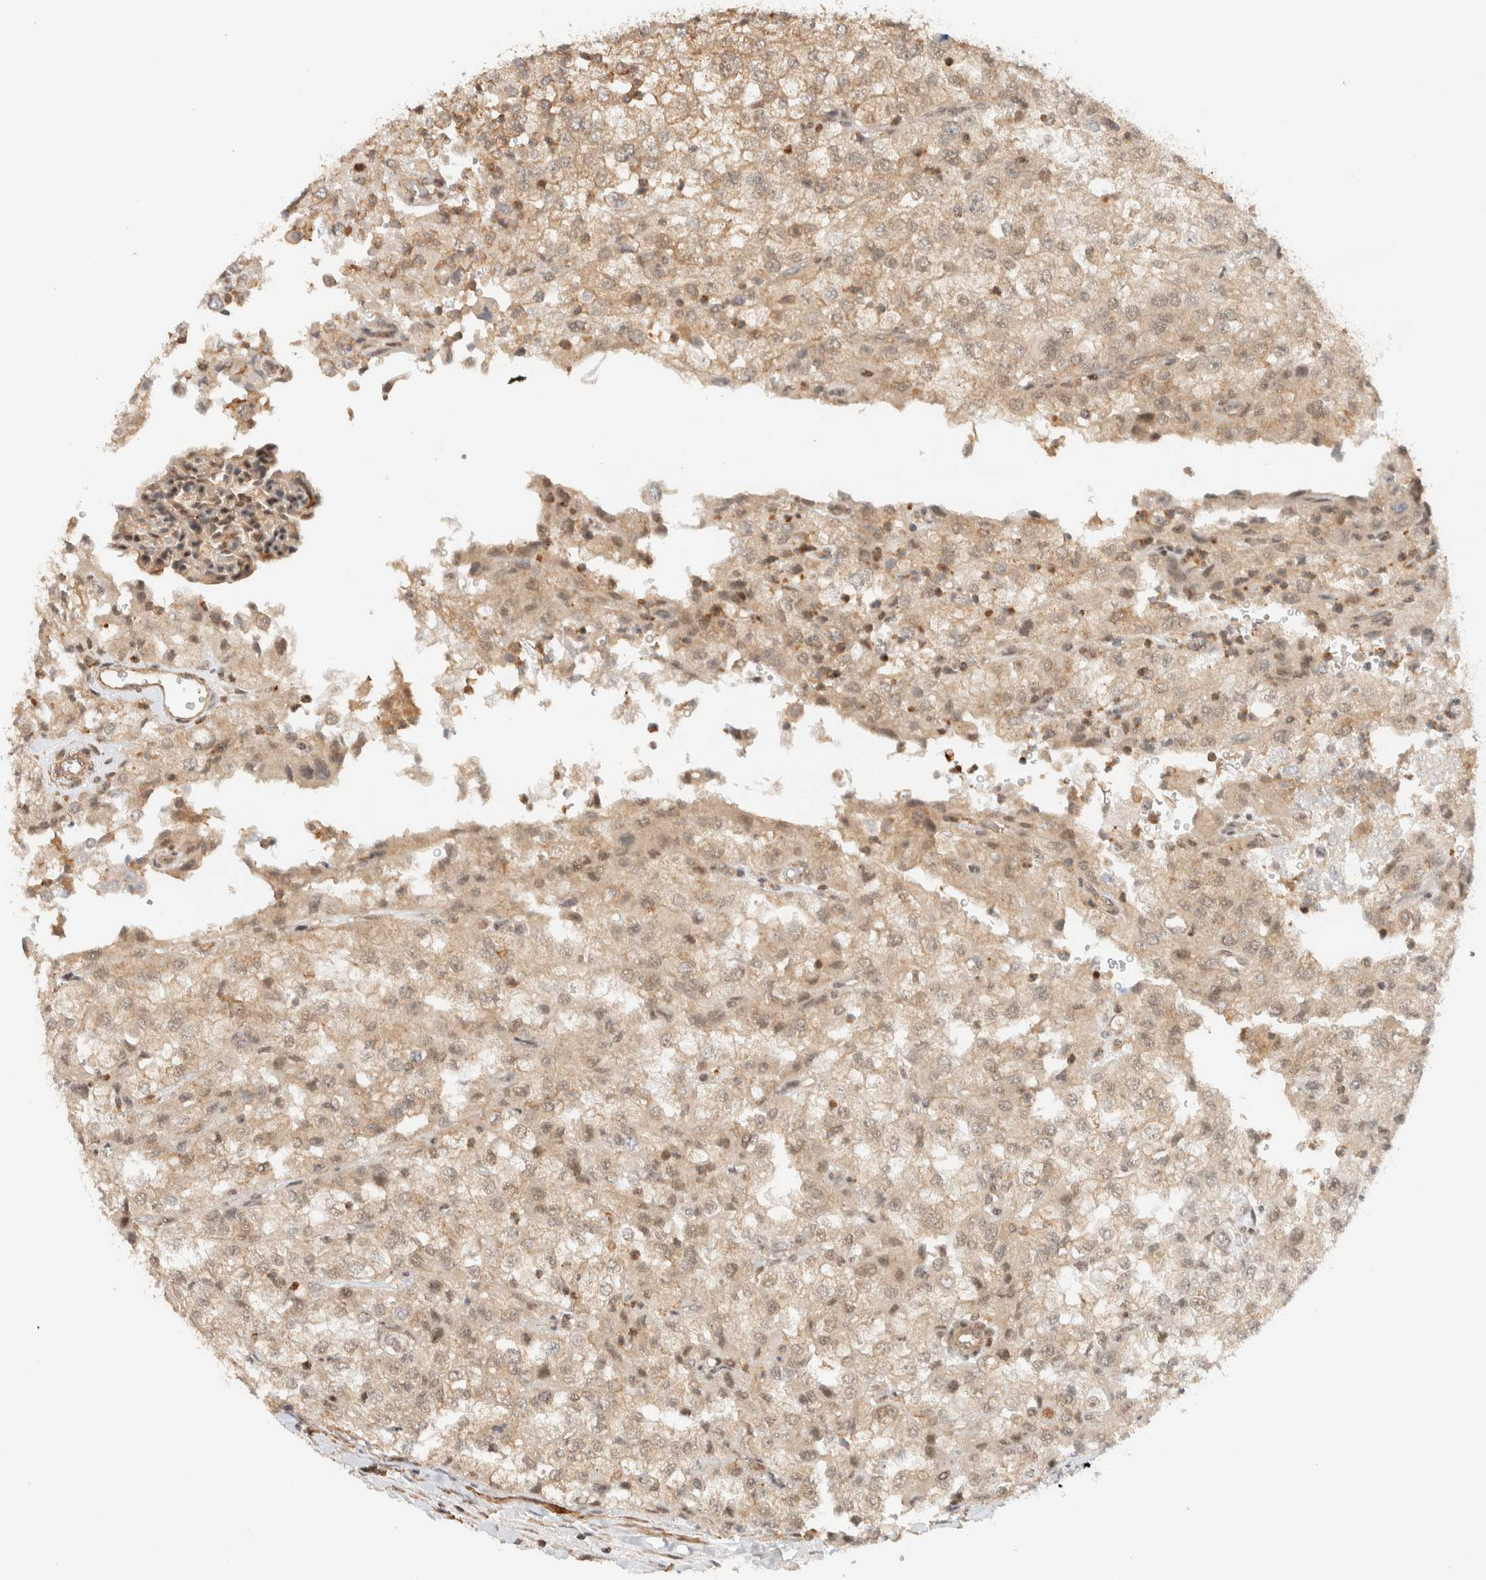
{"staining": {"intensity": "weak", "quantity": ">75%", "location": "cytoplasmic/membranous"}, "tissue": "renal cancer", "cell_type": "Tumor cells", "image_type": "cancer", "snomed": [{"axis": "morphology", "description": "Adenocarcinoma, NOS"}, {"axis": "topography", "description": "Kidney"}], "caption": "A low amount of weak cytoplasmic/membranous positivity is seen in approximately >75% of tumor cells in renal adenocarcinoma tissue.", "gene": "ARFGEF1", "patient": {"sex": "female", "age": 54}}